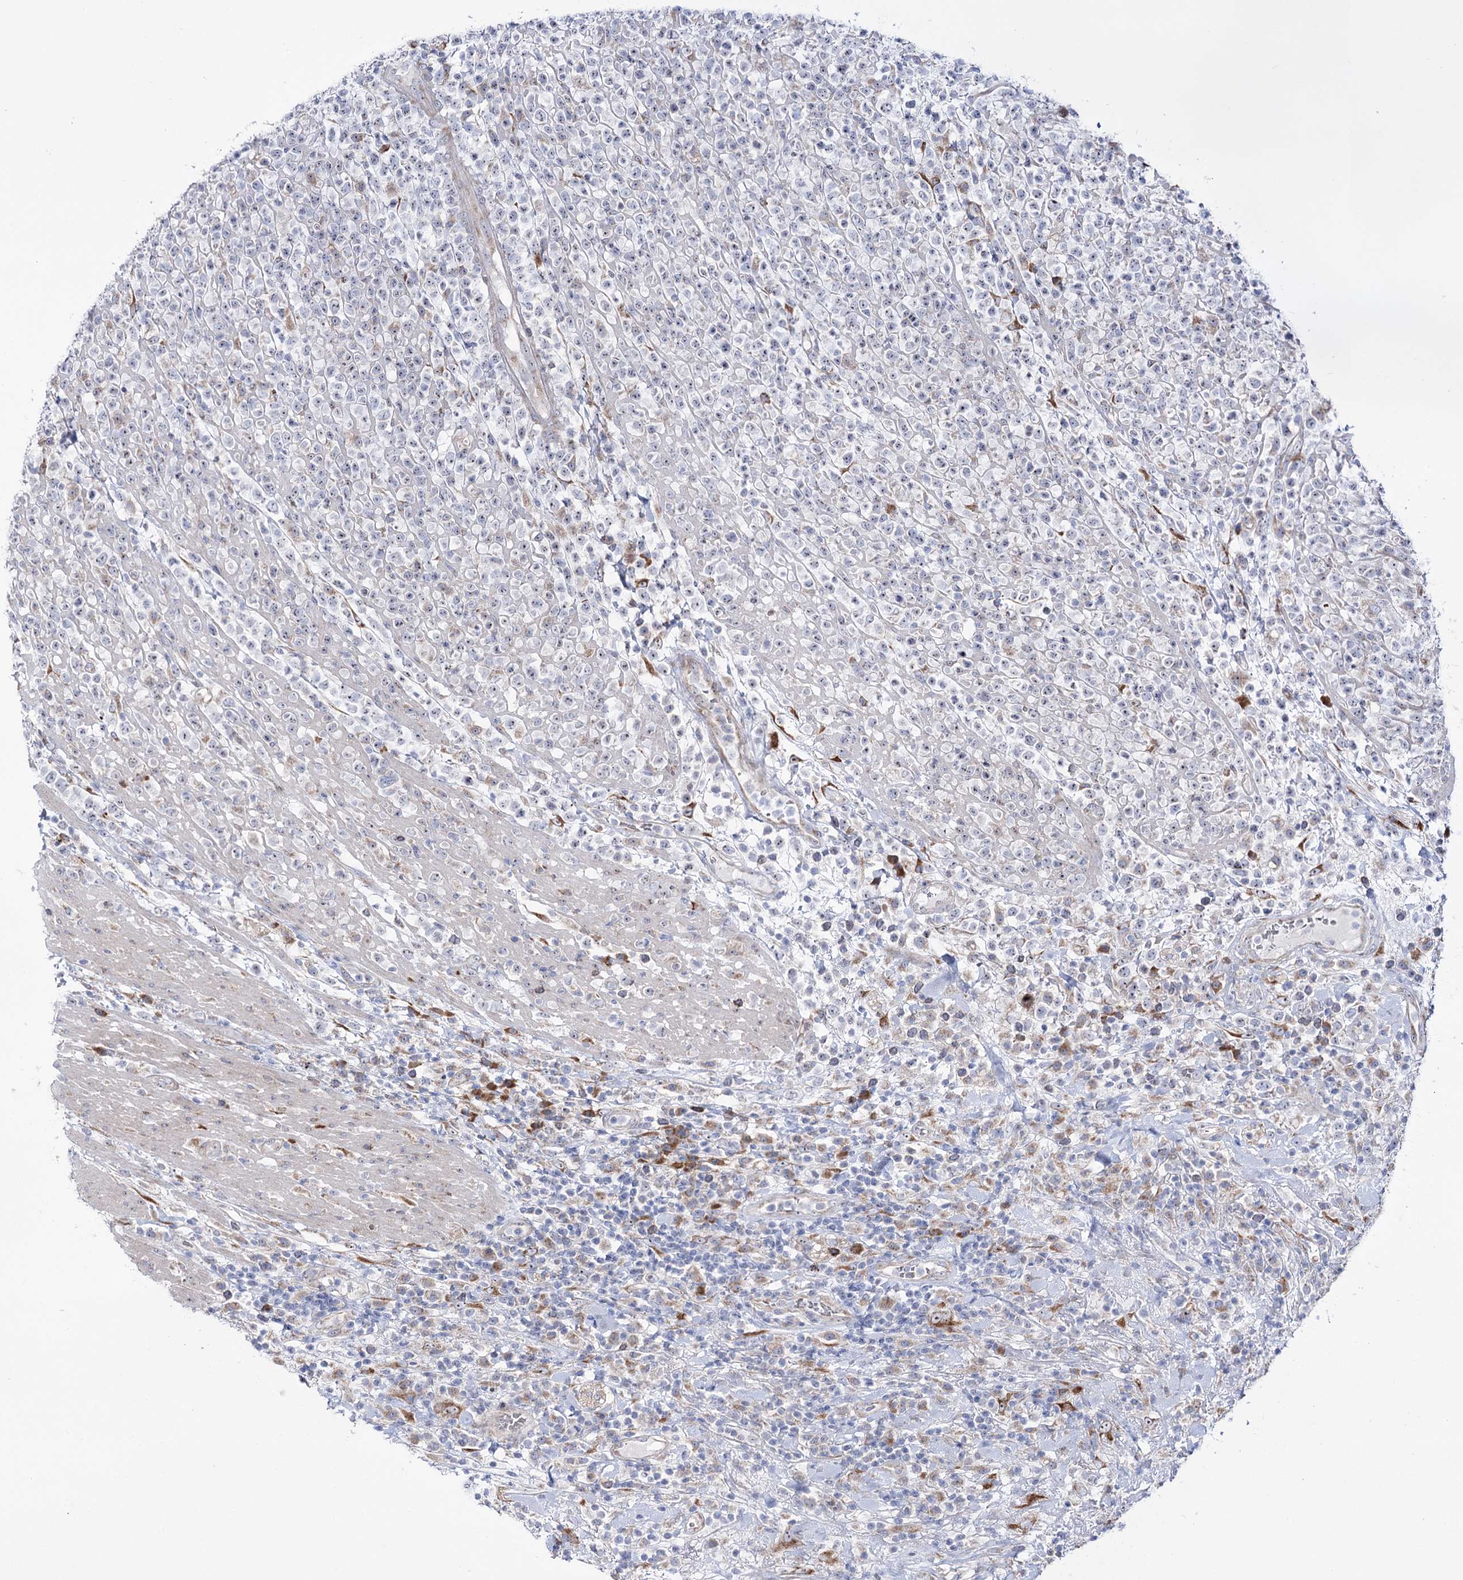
{"staining": {"intensity": "negative", "quantity": "none", "location": "none"}, "tissue": "lymphoma", "cell_type": "Tumor cells", "image_type": "cancer", "snomed": [{"axis": "morphology", "description": "Malignant lymphoma, non-Hodgkin's type, High grade"}, {"axis": "topography", "description": "Colon"}], "caption": "This is a histopathology image of immunohistochemistry (IHC) staining of high-grade malignant lymphoma, non-Hodgkin's type, which shows no staining in tumor cells.", "gene": "METTL5", "patient": {"sex": "female", "age": 53}}